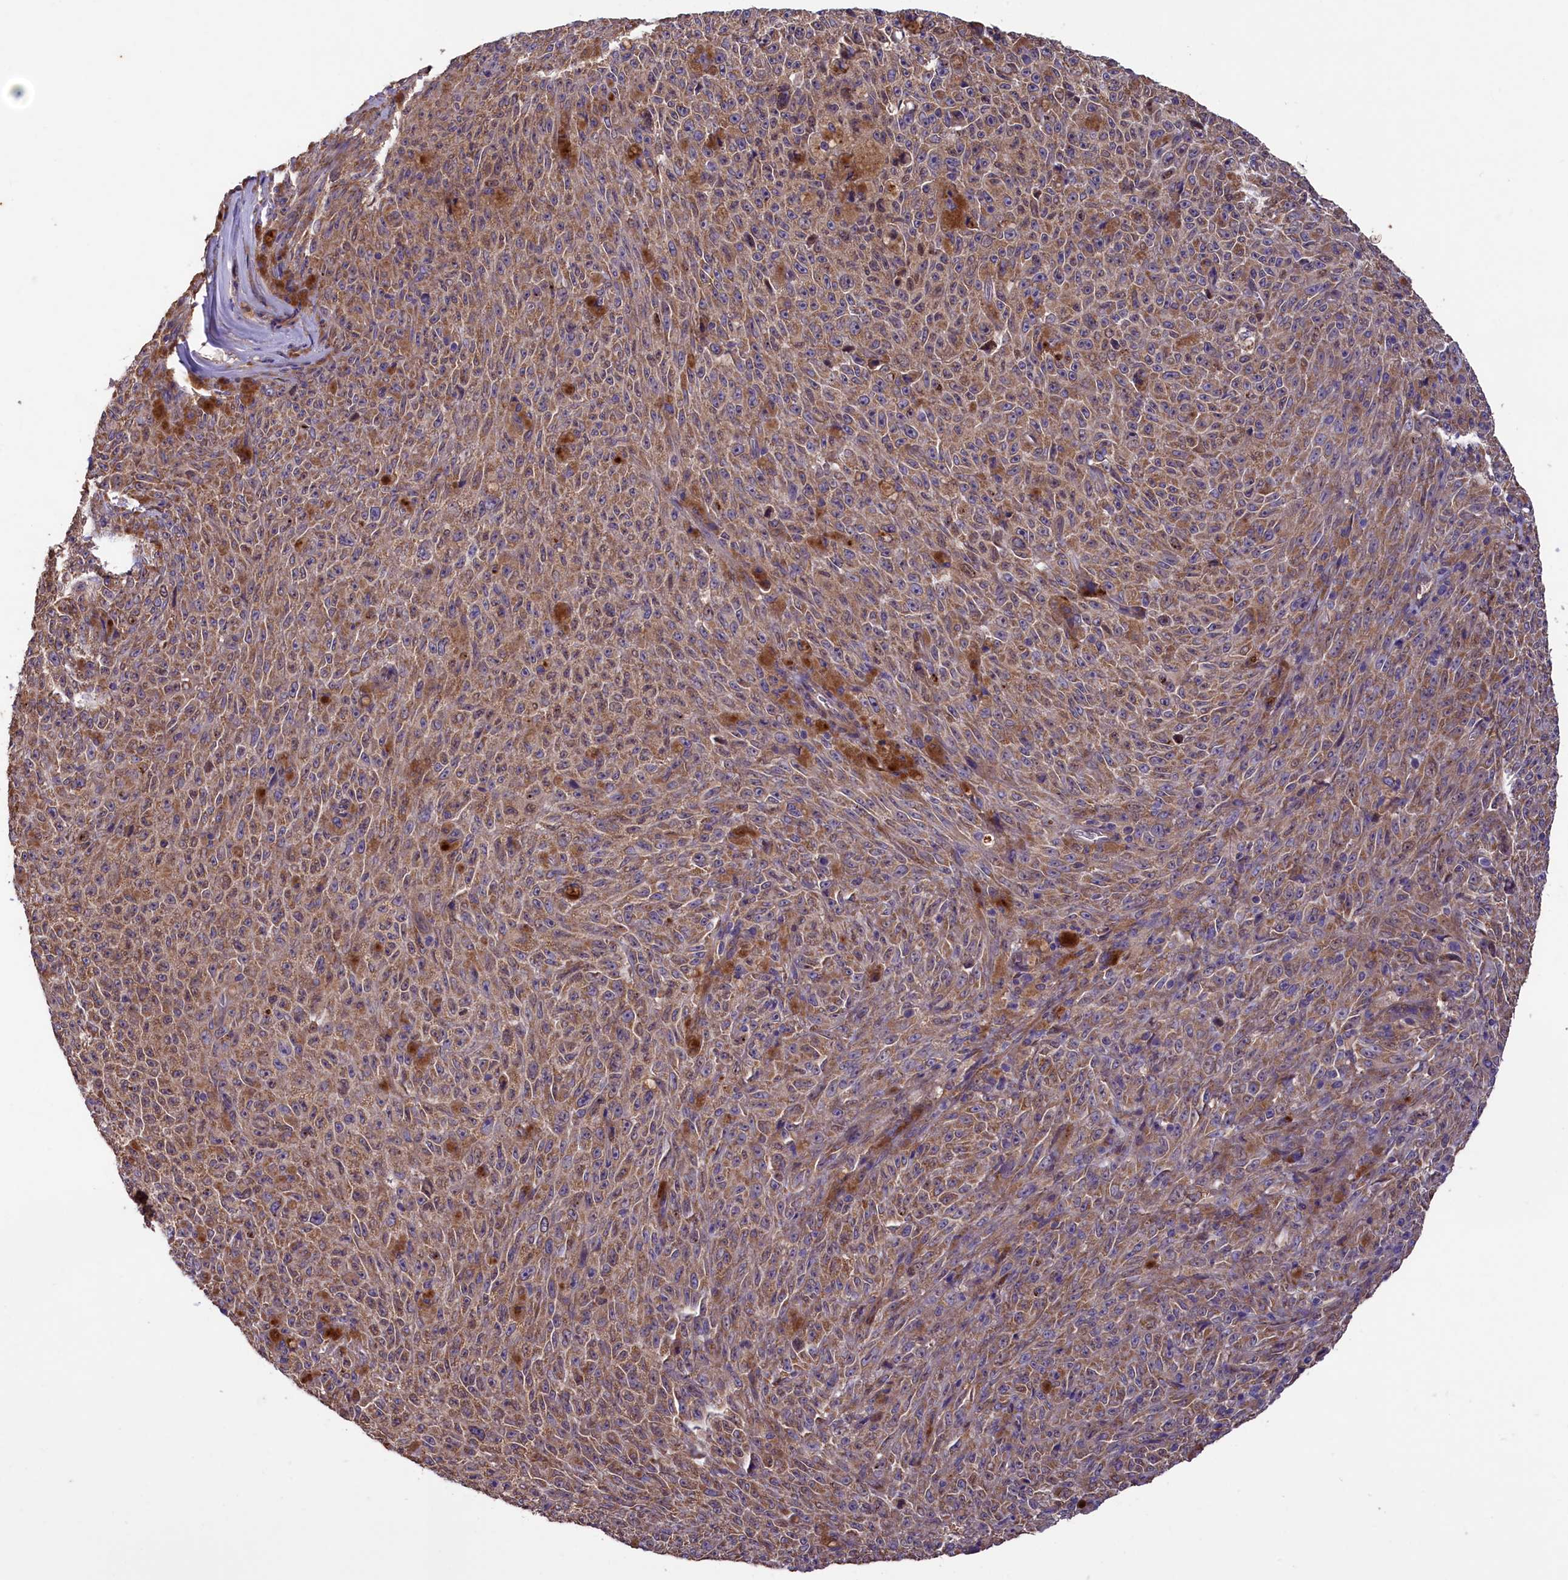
{"staining": {"intensity": "moderate", "quantity": ">75%", "location": "cytoplasmic/membranous"}, "tissue": "melanoma", "cell_type": "Tumor cells", "image_type": "cancer", "snomed": [{"axis": "morphology", "description": "Malignant melanoma, NOS"}, {"axis": "topography", "description": "Skin"}], "caption": "DAB (3,3'-diaminobenzidine) immunohistochemical staining of human malignant melanoma exhibits moderate cytoplasmic/membranous protein expression in about >75% of tumor cells.", "gene": "ACAD8", "patient": {"sex": "female", "age": 82}}